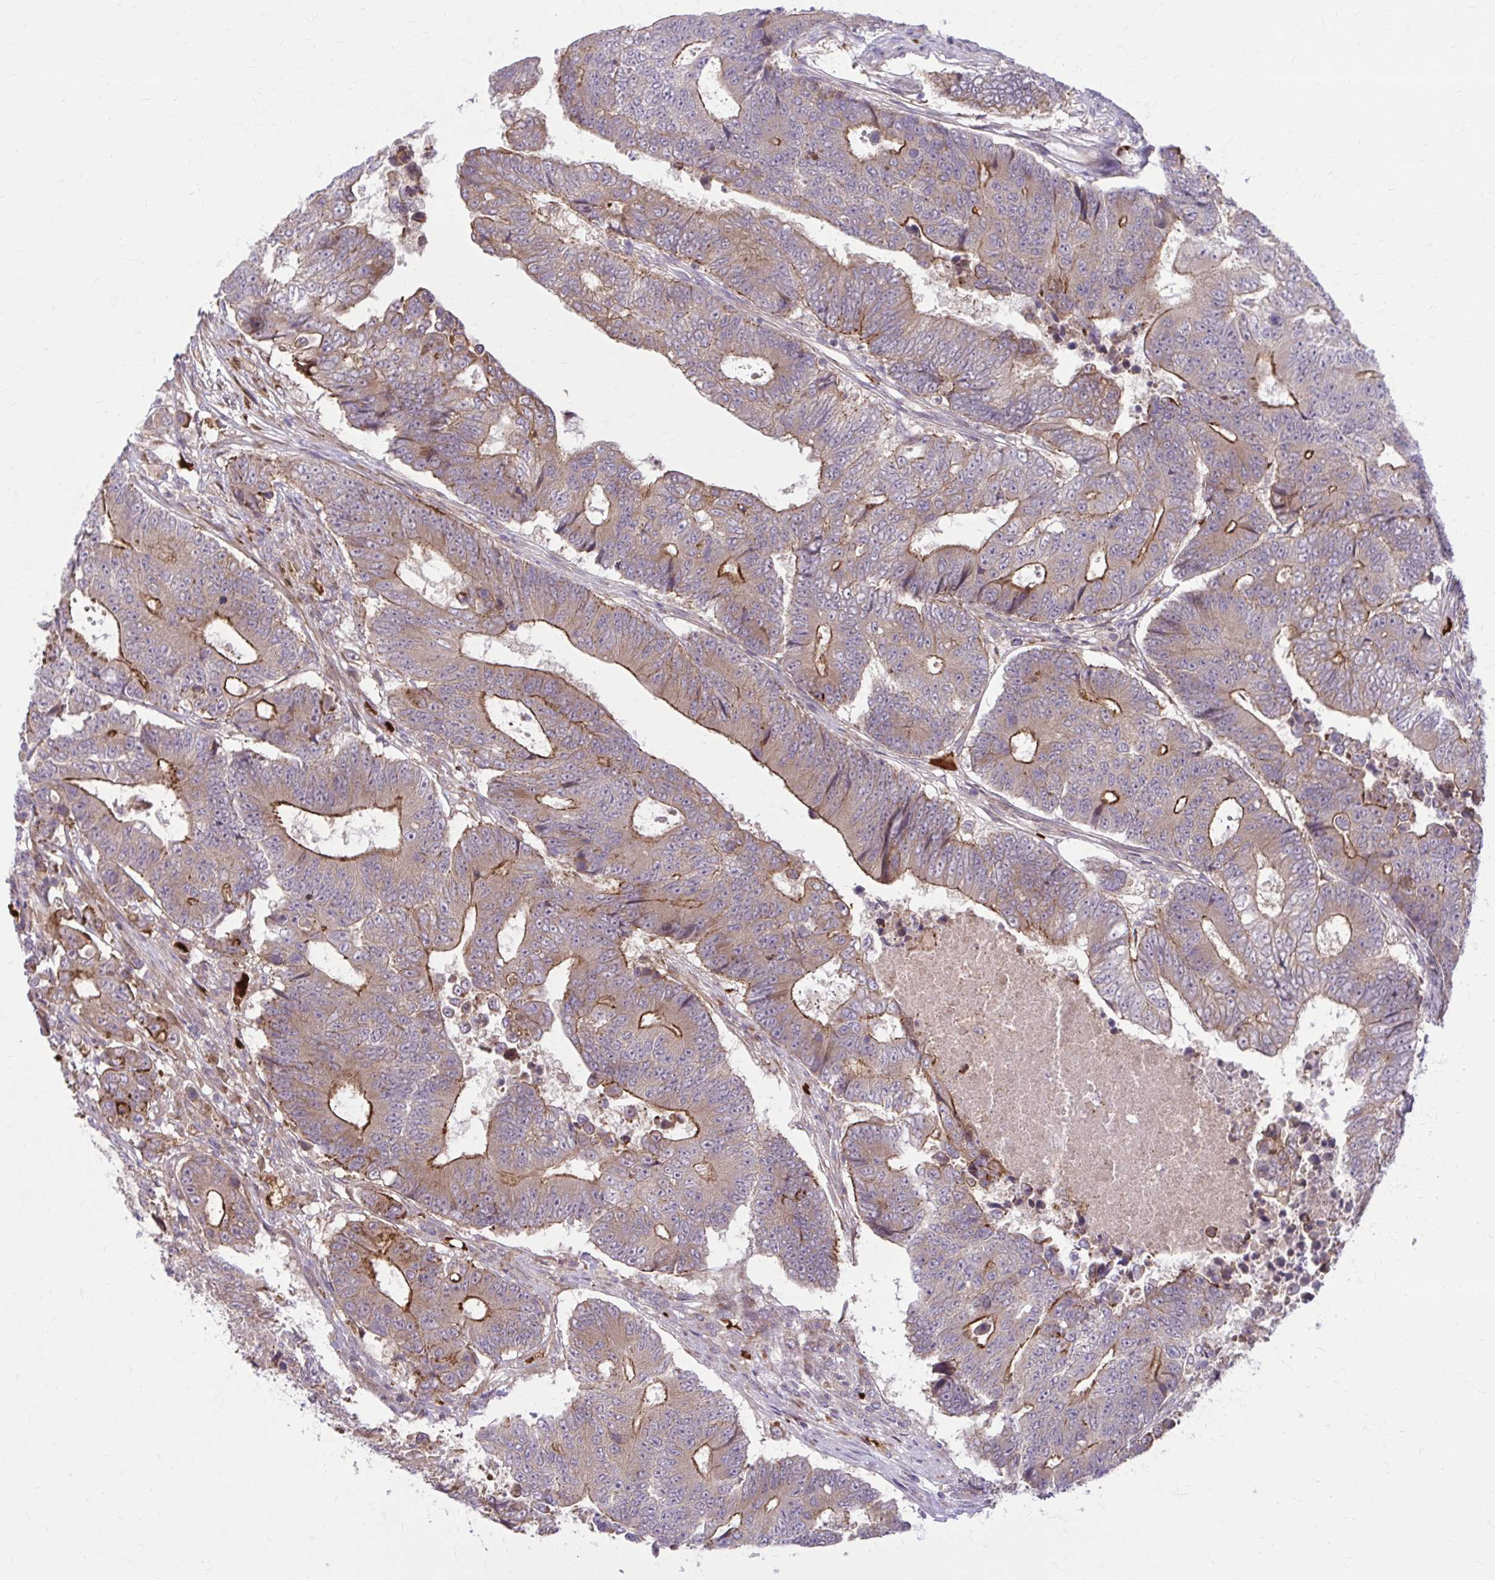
{"staining": {"intensity": "strong", "quantity": ">75%", "location": "cytoplasmic/membranous"}, "tissue": "colorectal cancer", "cell_type": "Tumor cells", "image_type": "cancer", "snomed": [{"axis": "morphology", "description": "Adenocarcinoma, NOS"}, {"axis": "topography", "description": "Colon"}], "caption": "Immunohistochemical staining of human colorectal adenocarcinoma reveals strong cytoplasmic/membranous protein staining in approximately >75% of tumor cells.", "gene": "SNF8", "patient": {"sex": "female", "age": 48}}